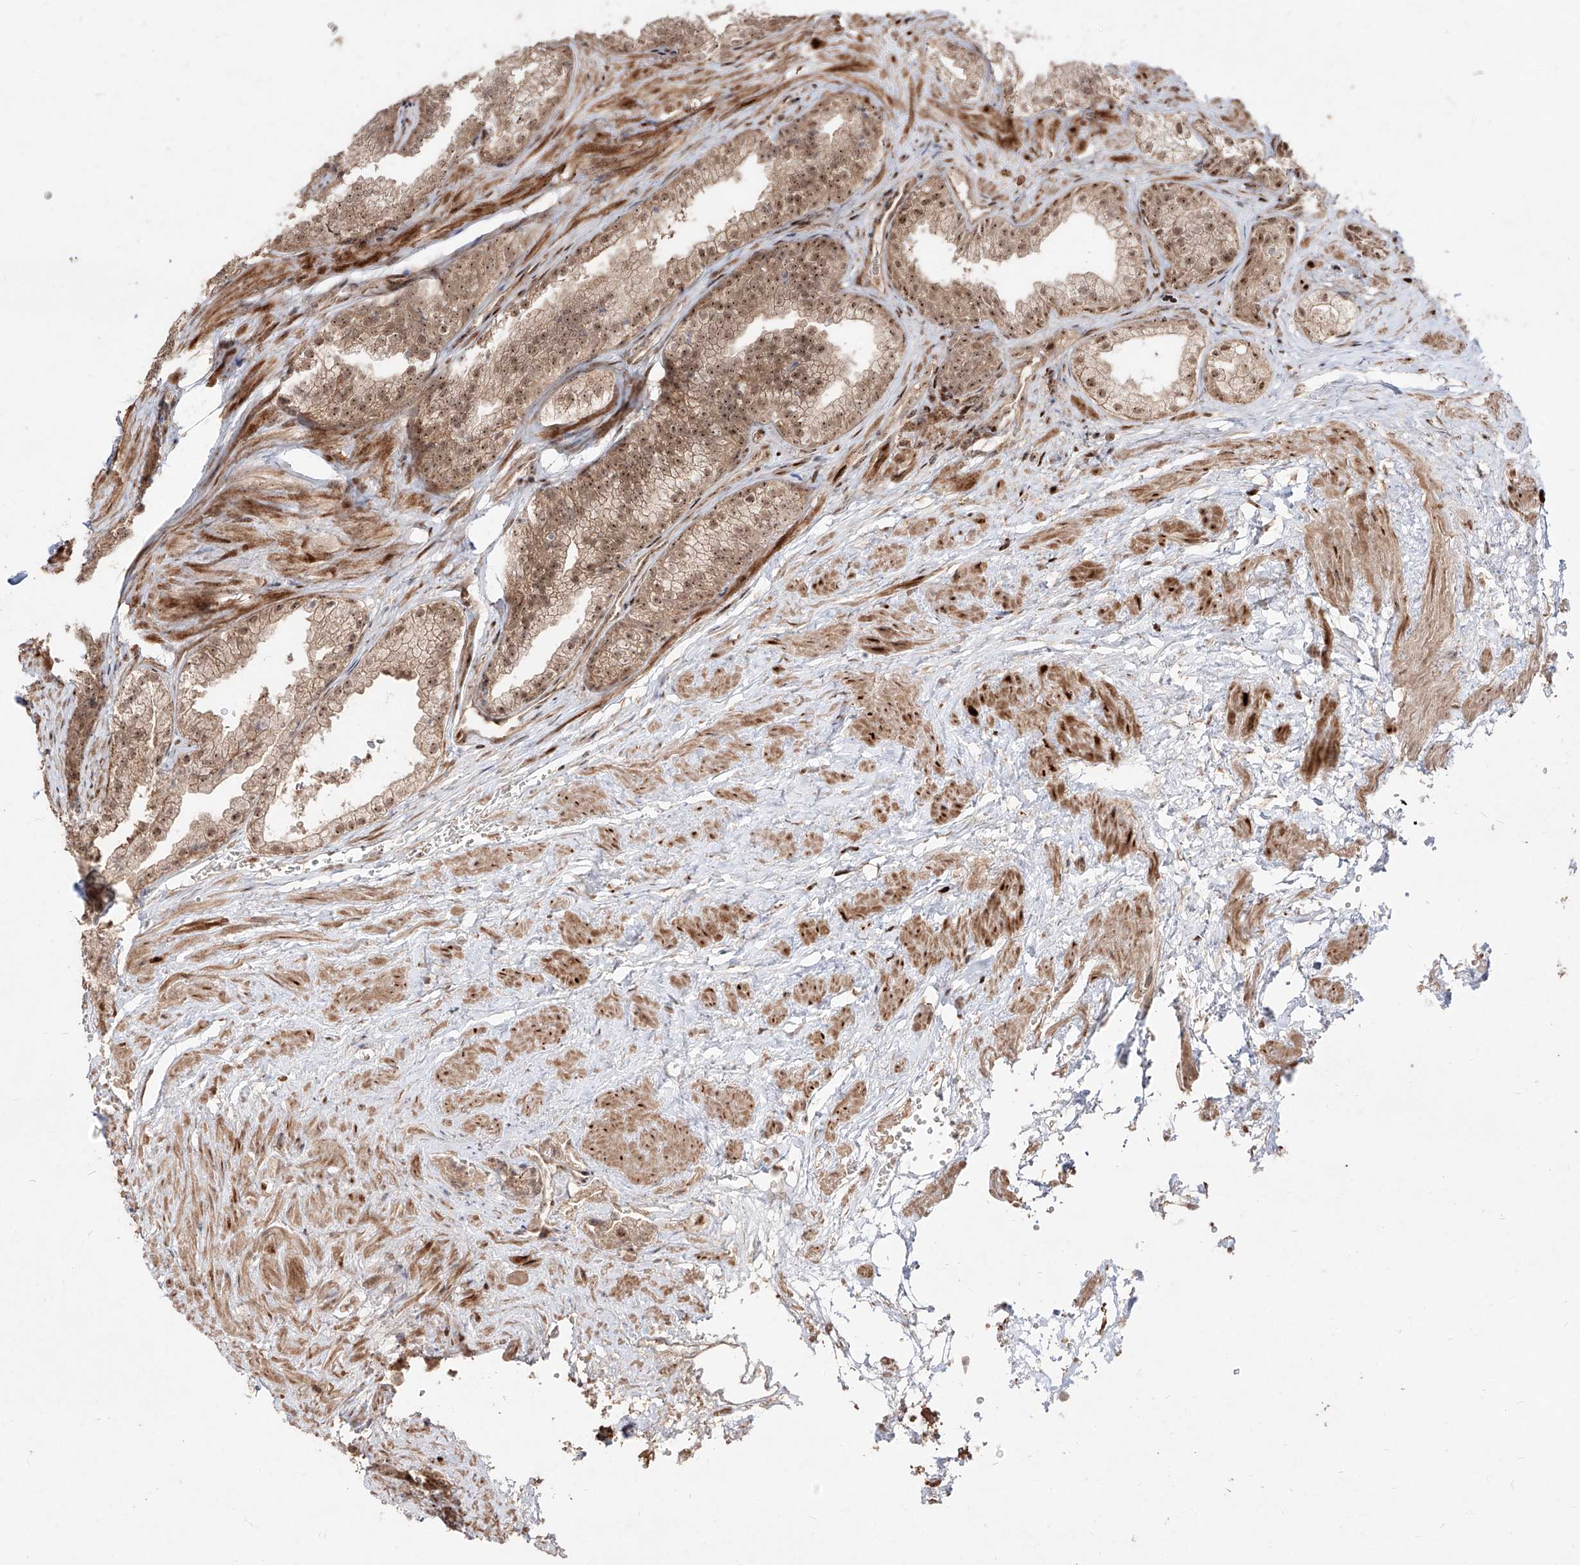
{"staining": {"intensity": "moderate", "quantity": ">75%", "location": "cytoplasmic/membranous,nuclear"}, "tissue": "prostate", "cell_type": "Glandular cells", "image_type": "normal", "snomed": [{"axis": "morphology", "description": "Normal tissue, NOS"}, {"axis": "topography", "description": "Prostate"}], "caption": "DAB (3,3'-diaminobenzidine) immunohistochemical staining of unremarkable prostate reveals moderate cytoplasmic/membranous,nuclear protein positivity in approximately >75% of glandular cells.", "gene": "ZNF710", "patient": {"sex": "male", "age": 76}}